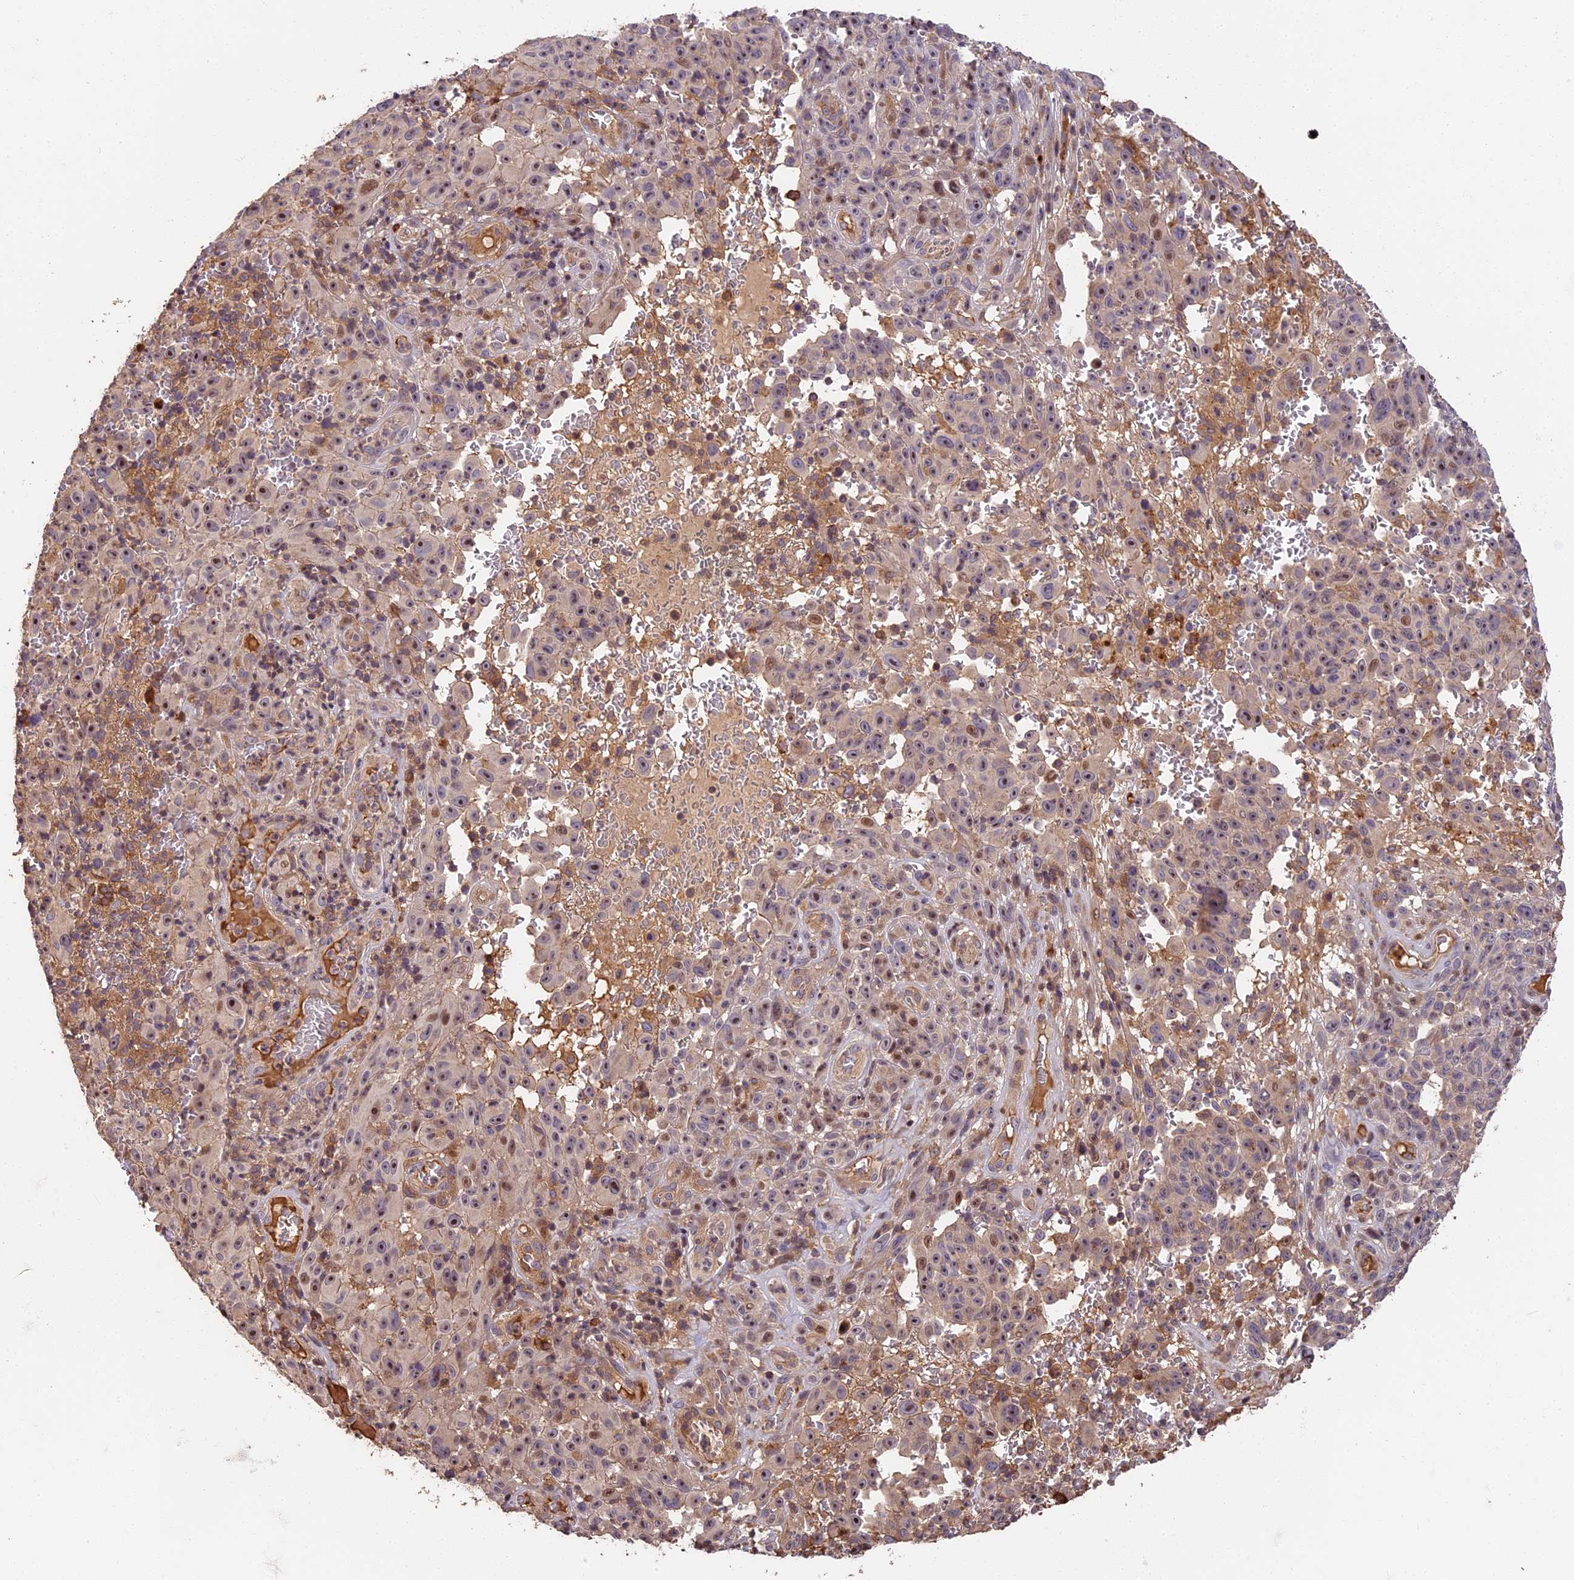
{"staining": {"intensity": "moderate", "quantity": "<25%", "location": "nuclear"}, "tissue": "melanoma", "cell_type": "Tumor cells", "image_type": "cancer", "snomed": [{"axis": "morphology", "description": "Malignant melanoma, NOS"}, {"axis": "topography", "description": "Skin"}], "caption": "The photomicrograph shows immunohistochemical staining of malignant melanoma. There is moderate nuclear positivity is present in about <25% of tumor cells.", "gene": "ARHGAP17", "patient": {"sex": "female", "age": 82}}